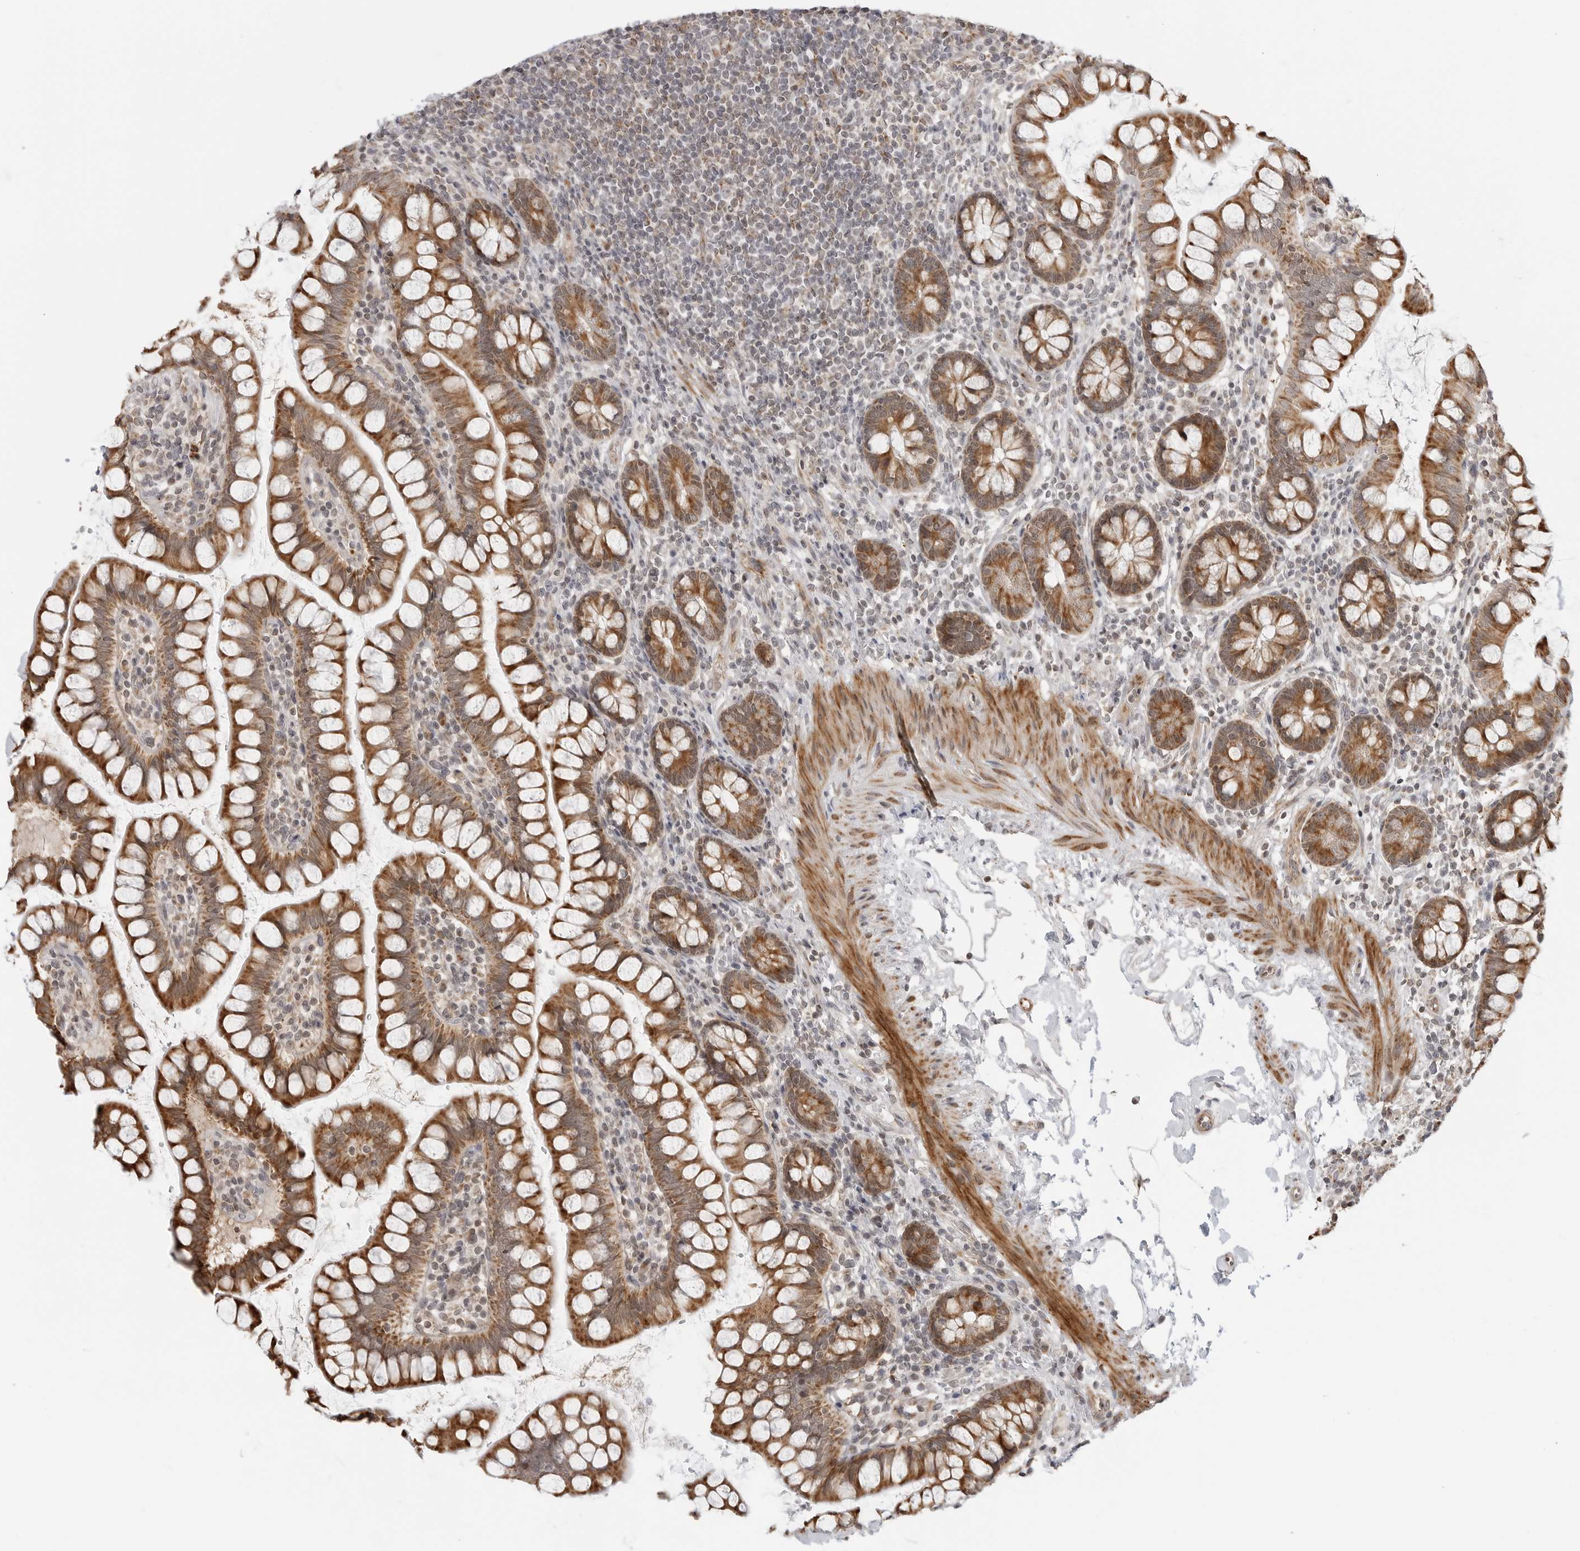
{"staining": {"intensity": "moderate", "quantity": ">75%", "location": "cytoplasmic/membranous"}, "tissue": "small intestine", "cell_type": "Glandular cells", "image_type": "normal", "snomed": [{"axis": "morphology", "description": "Normal tissue, NOS"}, {"axis": "topography", "description": "Small intestine"}], "caption": "DAB (3,3'-diaminobenzidine) immunohistochemical staining of normal human small intestine displays moderate cytoplasmic/membranous protein expression in approximately >75% of glandular cells.", "gene": "PEX2", "patient": {"sex": "female", "age": 84}}